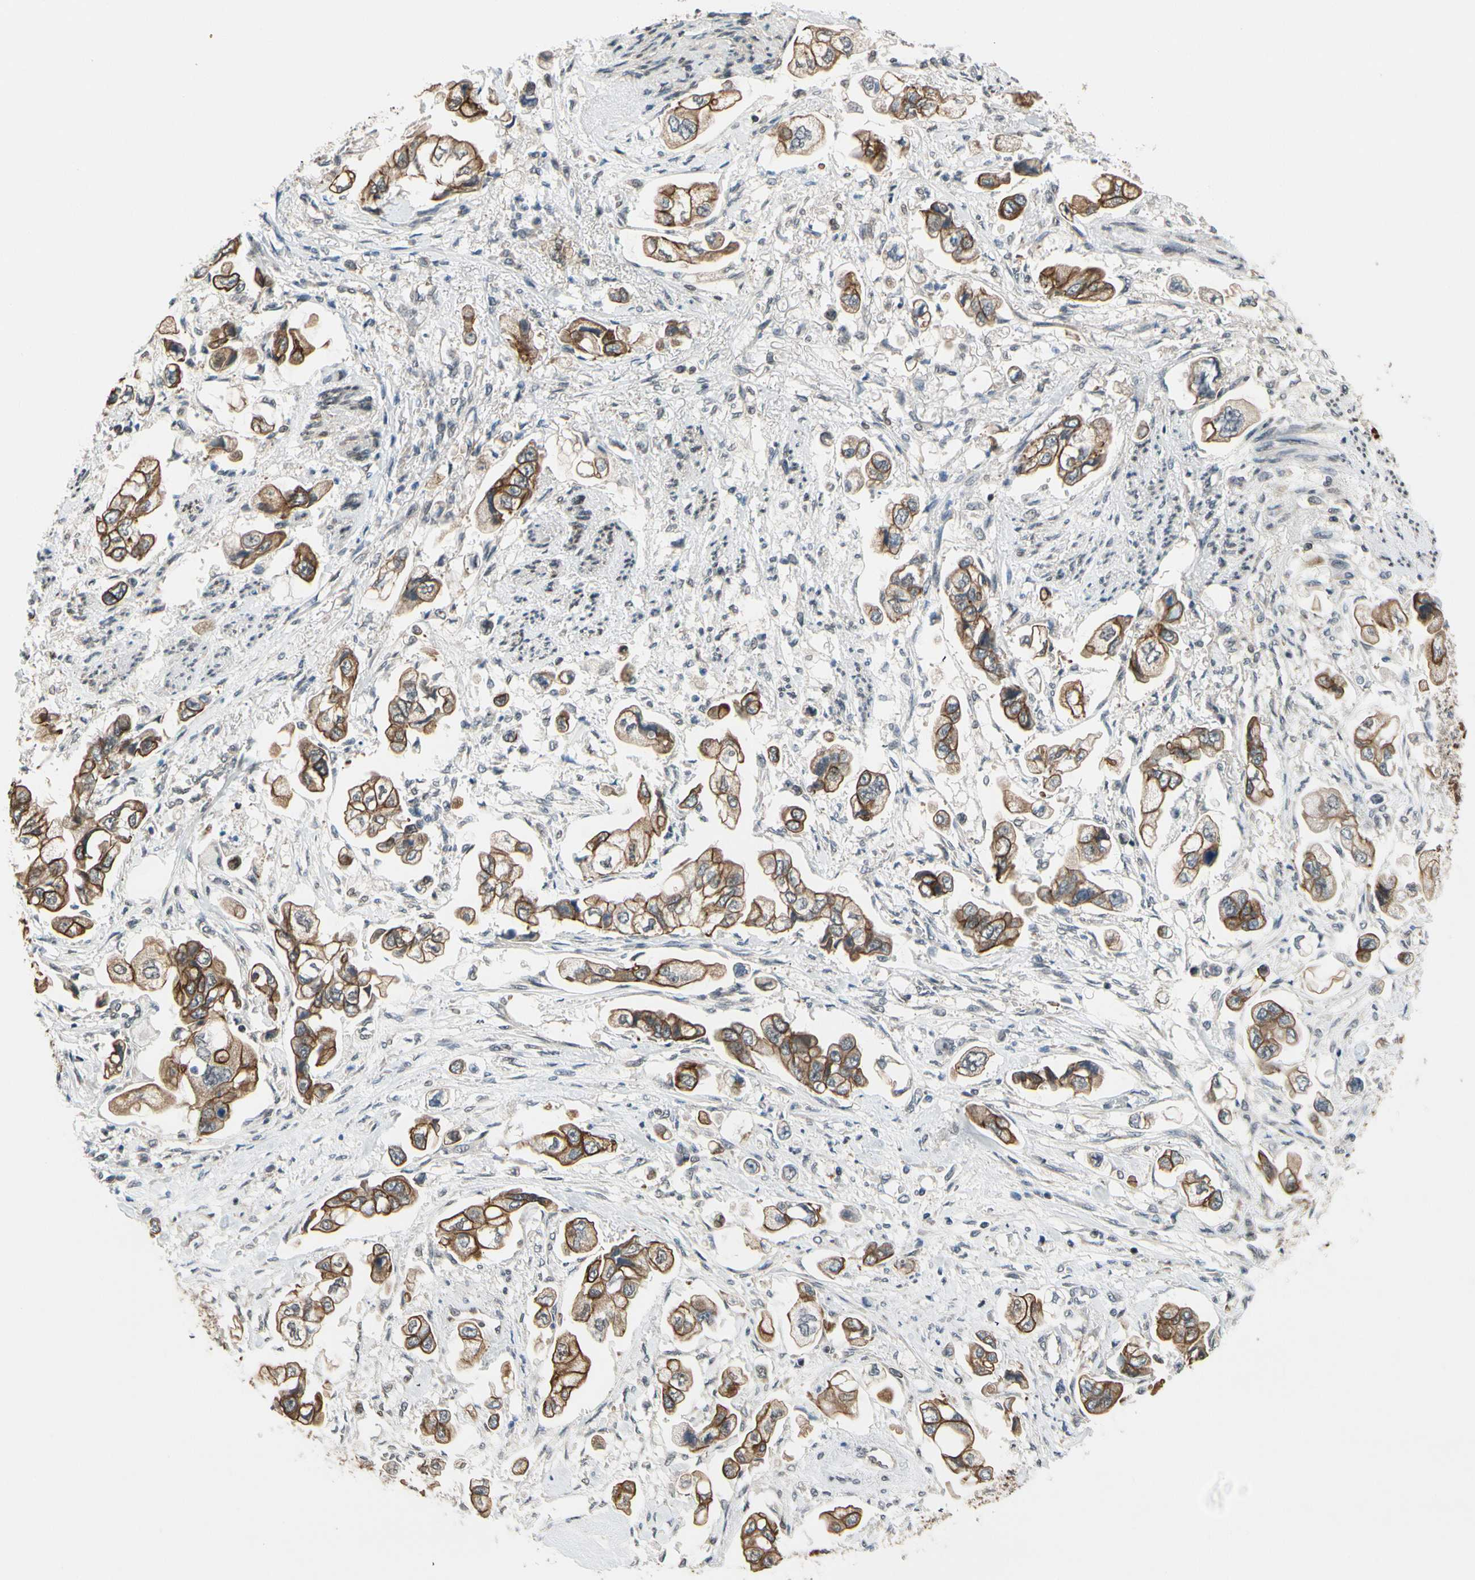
{"staining": {"intensity": "strong", "quantity": ">75%", "location": "cytoplasmic/membranous"}, "tissue": "stomach cancer", "cell_type": "Tumor cells", "image_type": "cancer", "snomed": [{"axis": "morphology", "description": "Adenocarcinoma, NOS"}, {"axis": "topography", "description": "Stomach"}], "caption": "Brown immunohistochemical staining in human stomach cancer shows strong cytoplasmic/membranous expression in about >75% of tumor cells. Nuclei are stained in blue.", "gene": "TAF12", "patient": {"sex": "male", "age": 62}}